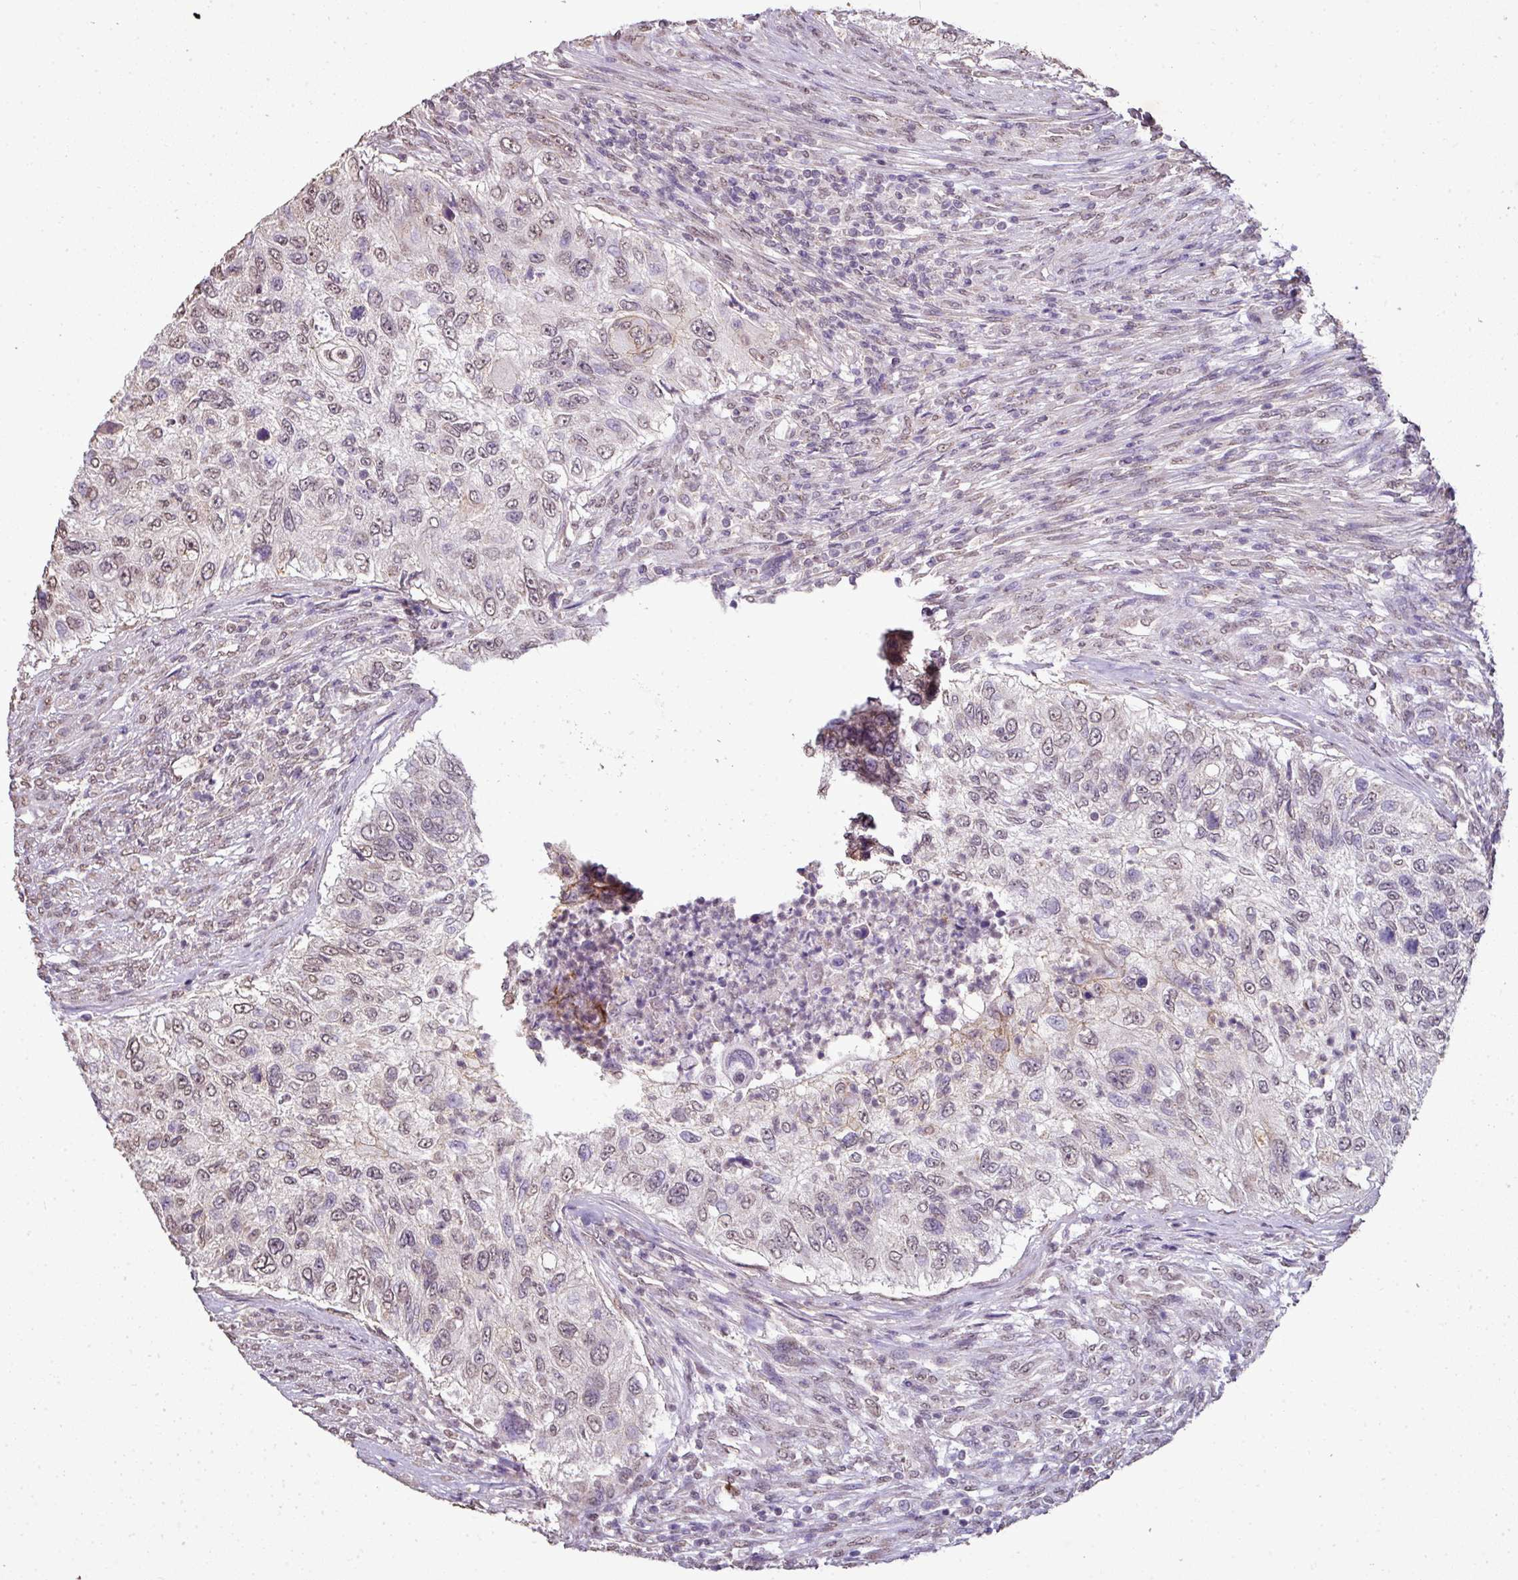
{"staining": {"intensity": "weak", "quantity": ">75%", "location": "nuclear"}, "tissue": "urothelial cancer", "cell_type": "Tumor cells", "image_type": "cancer", "snomed": [{"axis": "morphology", "description": "Urothelial carcinoma, High grade"}, {"axis": "topography", "description": "Urinary bladder"}], "caption": "The histopathology image shows immunohistochemical staining of high-grade urothelial carcinoma. There is weak nuclear positivity is present in about >75% of tumor cells.", "gene": "JPH2", "patient": {"sex": "female", "age": 60}}